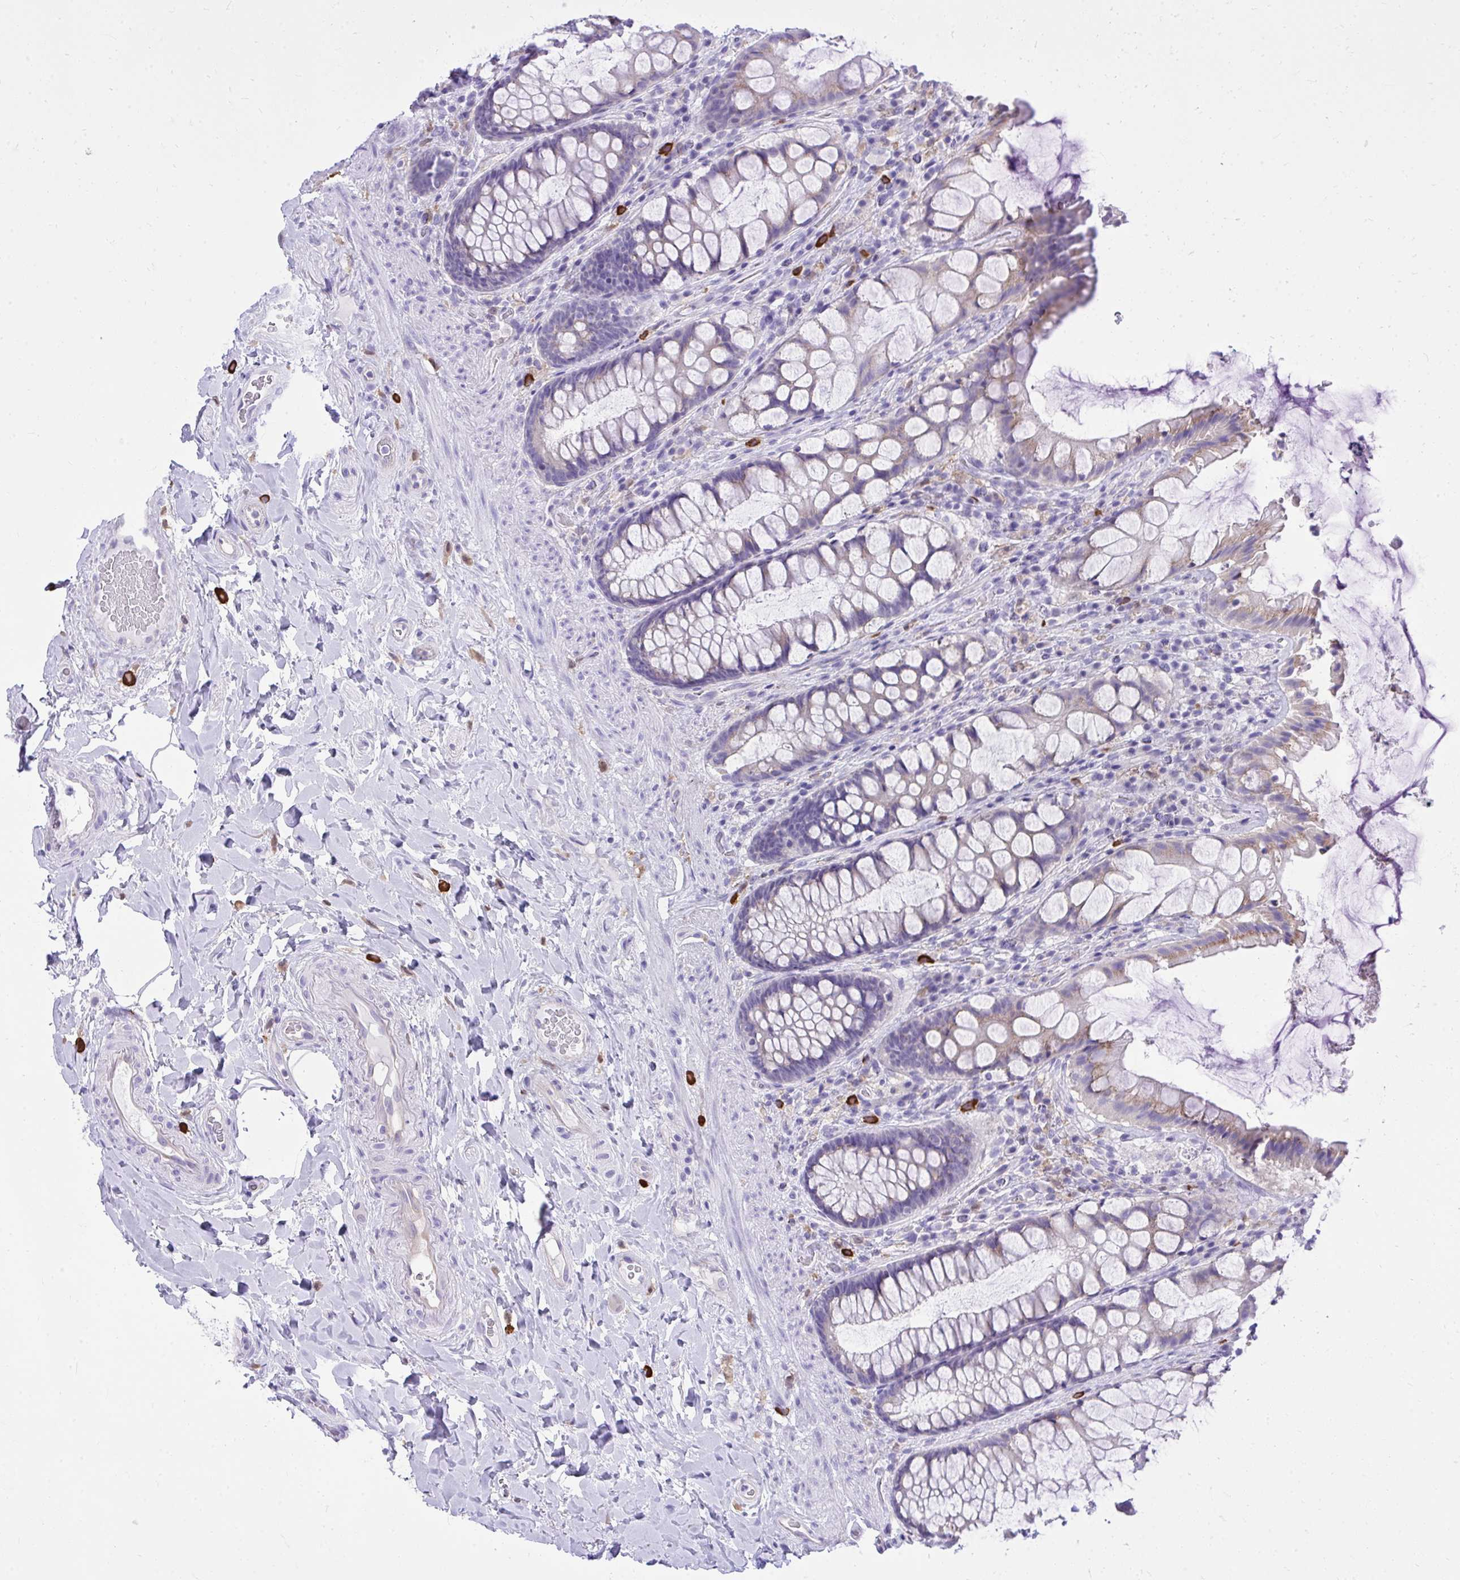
{"staining": {"intensity": "weak", "quantity": "25%-75%", "location": "cytoplasmic/membranous"}, "tissue": "rectum", "cell_type": "Glandular cells", "image_type": "normal", "snomed": [{"axis": "morphology", "description": "Normal tissue, NOS"}, {"axis": "topography", "description": "Rectum"}], "caption": "The photomicrograph demonstrates staining of unremarkable rectum, revealing weak cytoplasmic/membranous protein positivity (brown color) within glandular cells.", "gene": "PSD", "patient": {"sex": "female", "age": 58}}